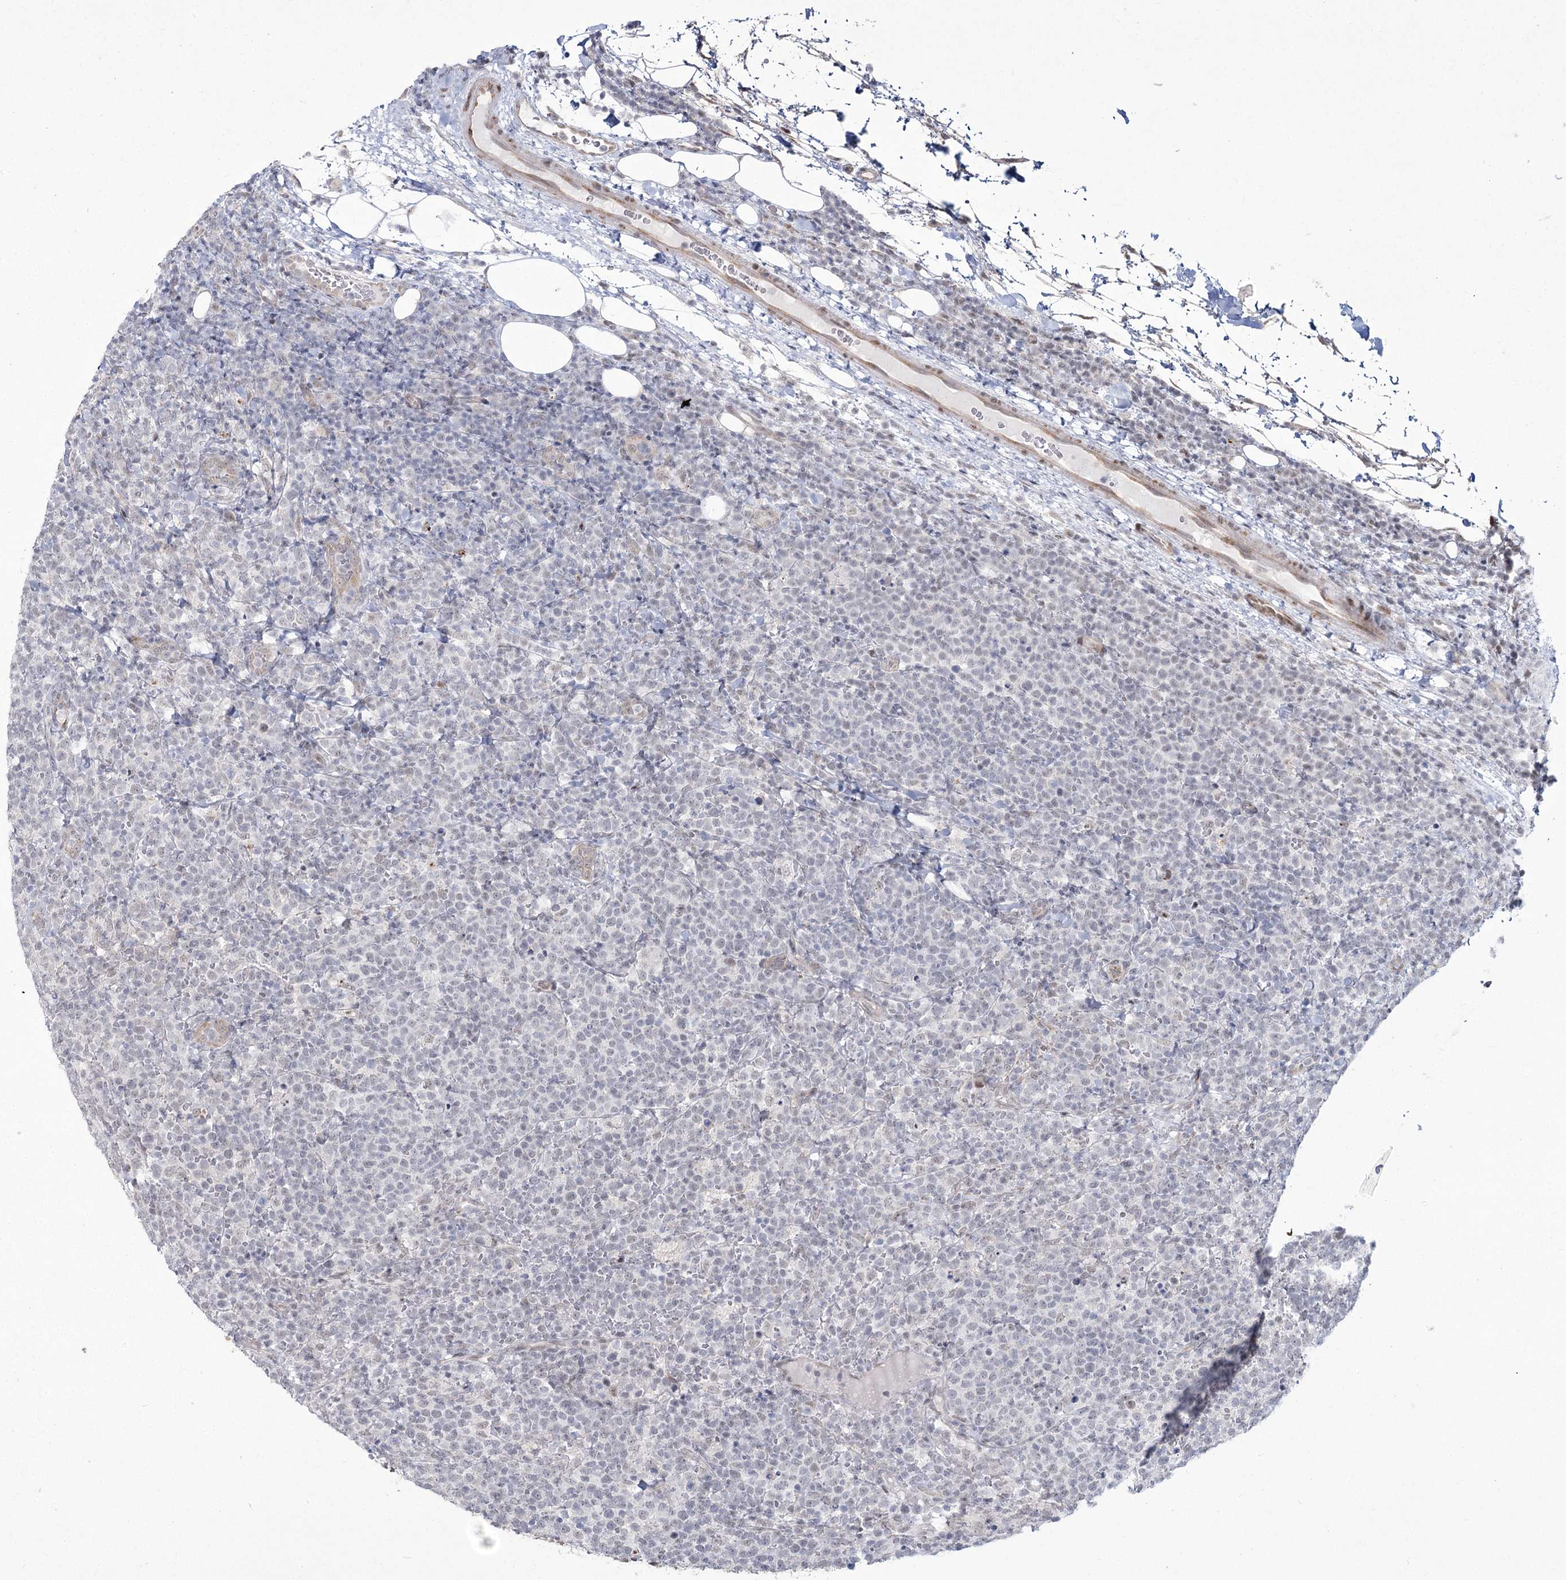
{"staining": {"intensity": "negative", "quantity": "none", "location": "none"}, "tissue": "lymphoma", "cell_type": "Tumor cells", "image_type": "cancer", "snomed": [{"axis": "morphology", "description": "Malignant lymphoma, non-Hodgkin's type, High grade"}, {"axis": "topography", "description": "Lymph node"}], "caption": "High magnification brightfield microscopy of high-grade malignant lymphoma, non-Hodgkin's type stained with DAB (brown) and counterstained with hematoxylin (blue): tumor cells show no significant positivity.", "gene": "YBX3", "patient": {"sex": "male", "age": 61}}